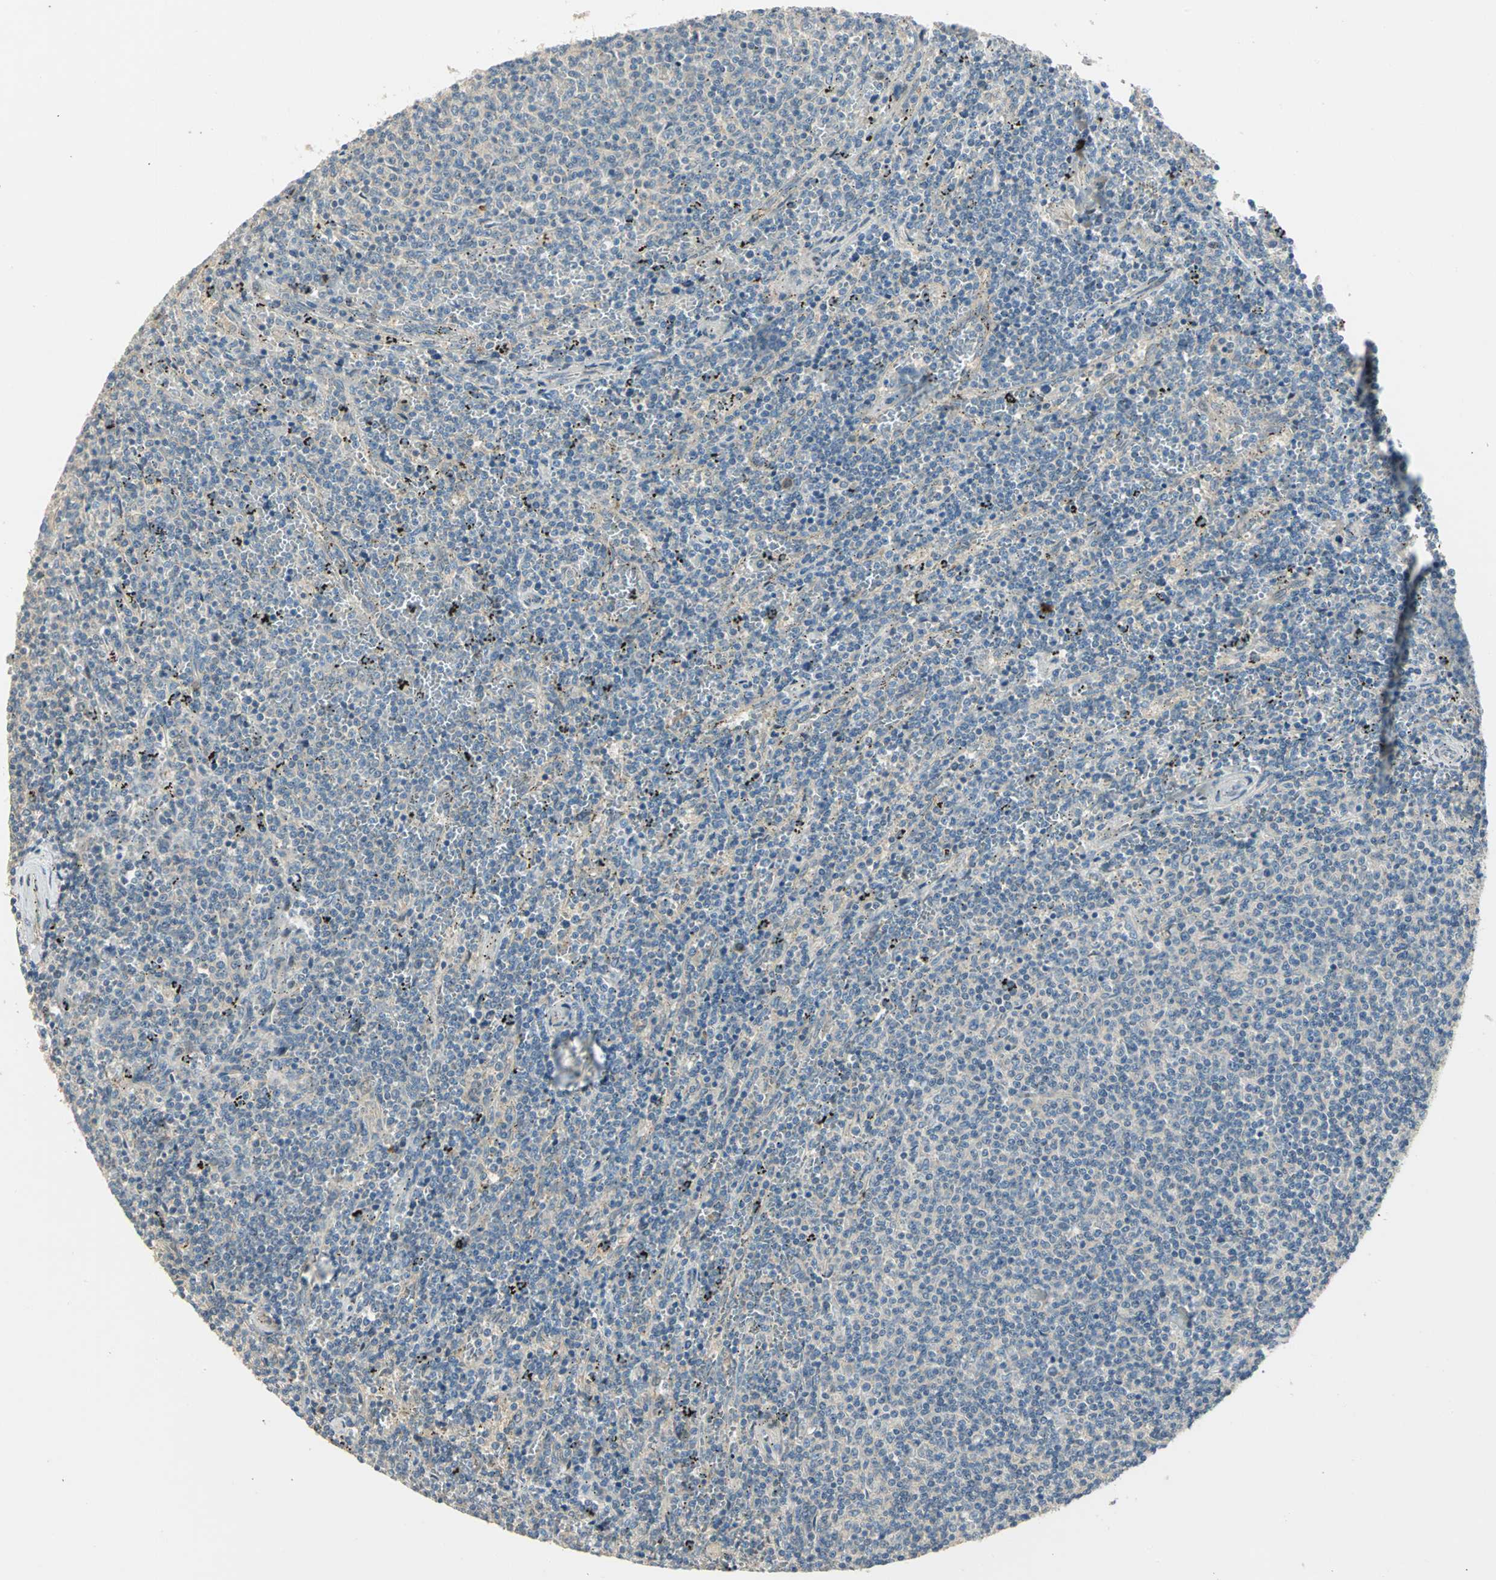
{"staining": {"intensity": "negative", "quantity": "none", "location": "none"}, "tissue": "lymphoma", "cell_type": "Tumor cells", "image_type": "cancer", "snomed": [{"axis": "morphology", "description": "Malignant lymphoma, non-Hodgkin's type, Low grade"}, {"axis": "topography", "description": "Spleen"}], "caption": "A micrograph of human malignant lymphoma, non-Hodgkin's type (low-grade) is negative for staining in tumor cells.", "gene": "PROC", "patient": {"sex": "female", "age": 50}}